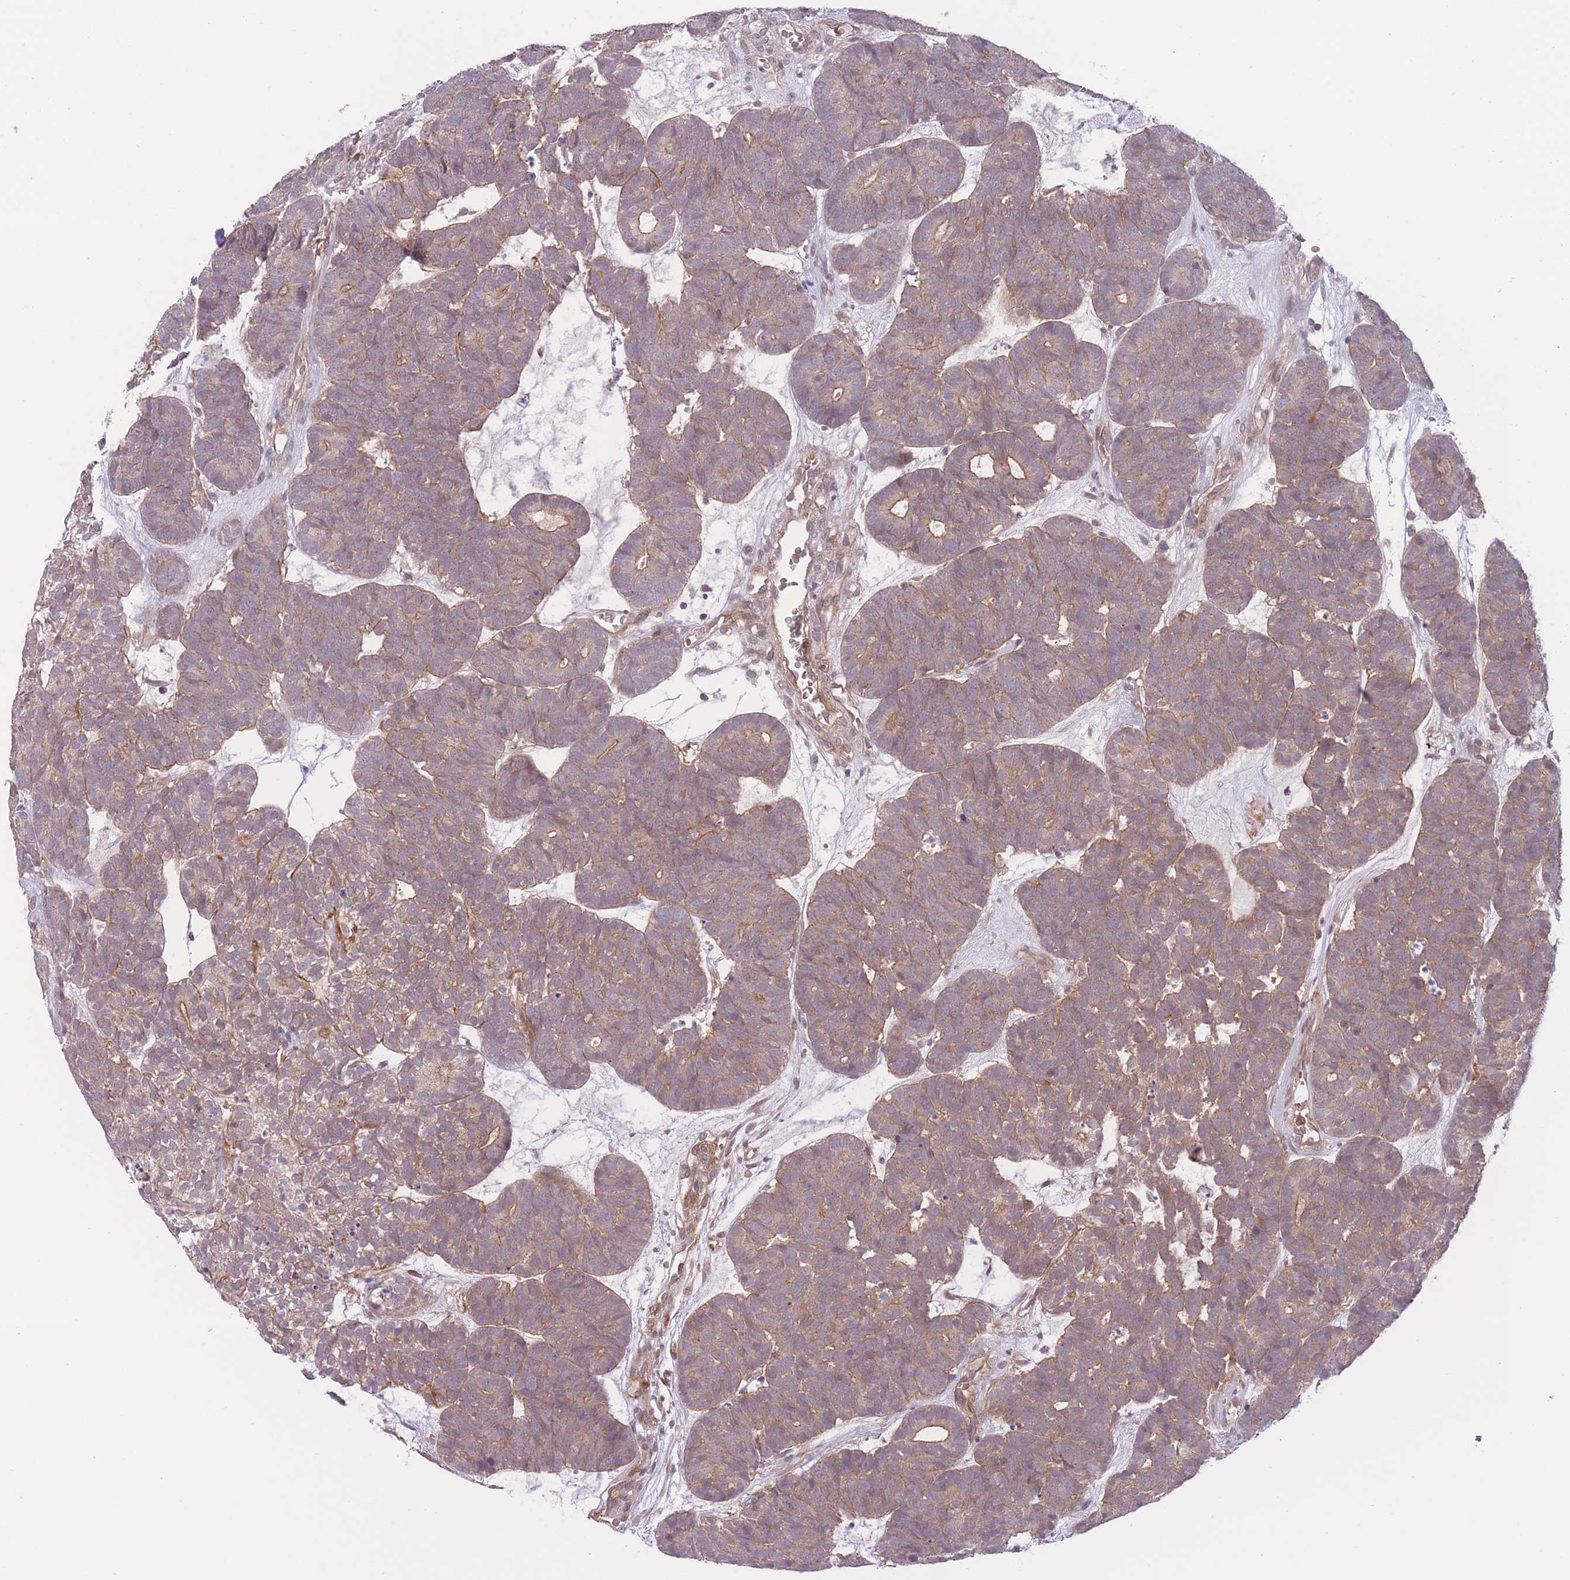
{"staining": {"intensity": "weak", "quantity": "25%-75%", "location": "cytoplasmic/membranous"}, "tissue": "head and neck cancer", "cell_type": "Tumor cells", "image_type": "cancer", "snomed": [{"axis": "morphology", "description": "Adenocarcinoma, NOS"}, {"axis": "topography", "description": "Head-Neck"}], "caption": "Human head and neck adenocarcinoma stained with a protein marker displays weak staining in tumor cells.", "gene": "FUT5", "patient": {"sex": "female", "age": 81}}